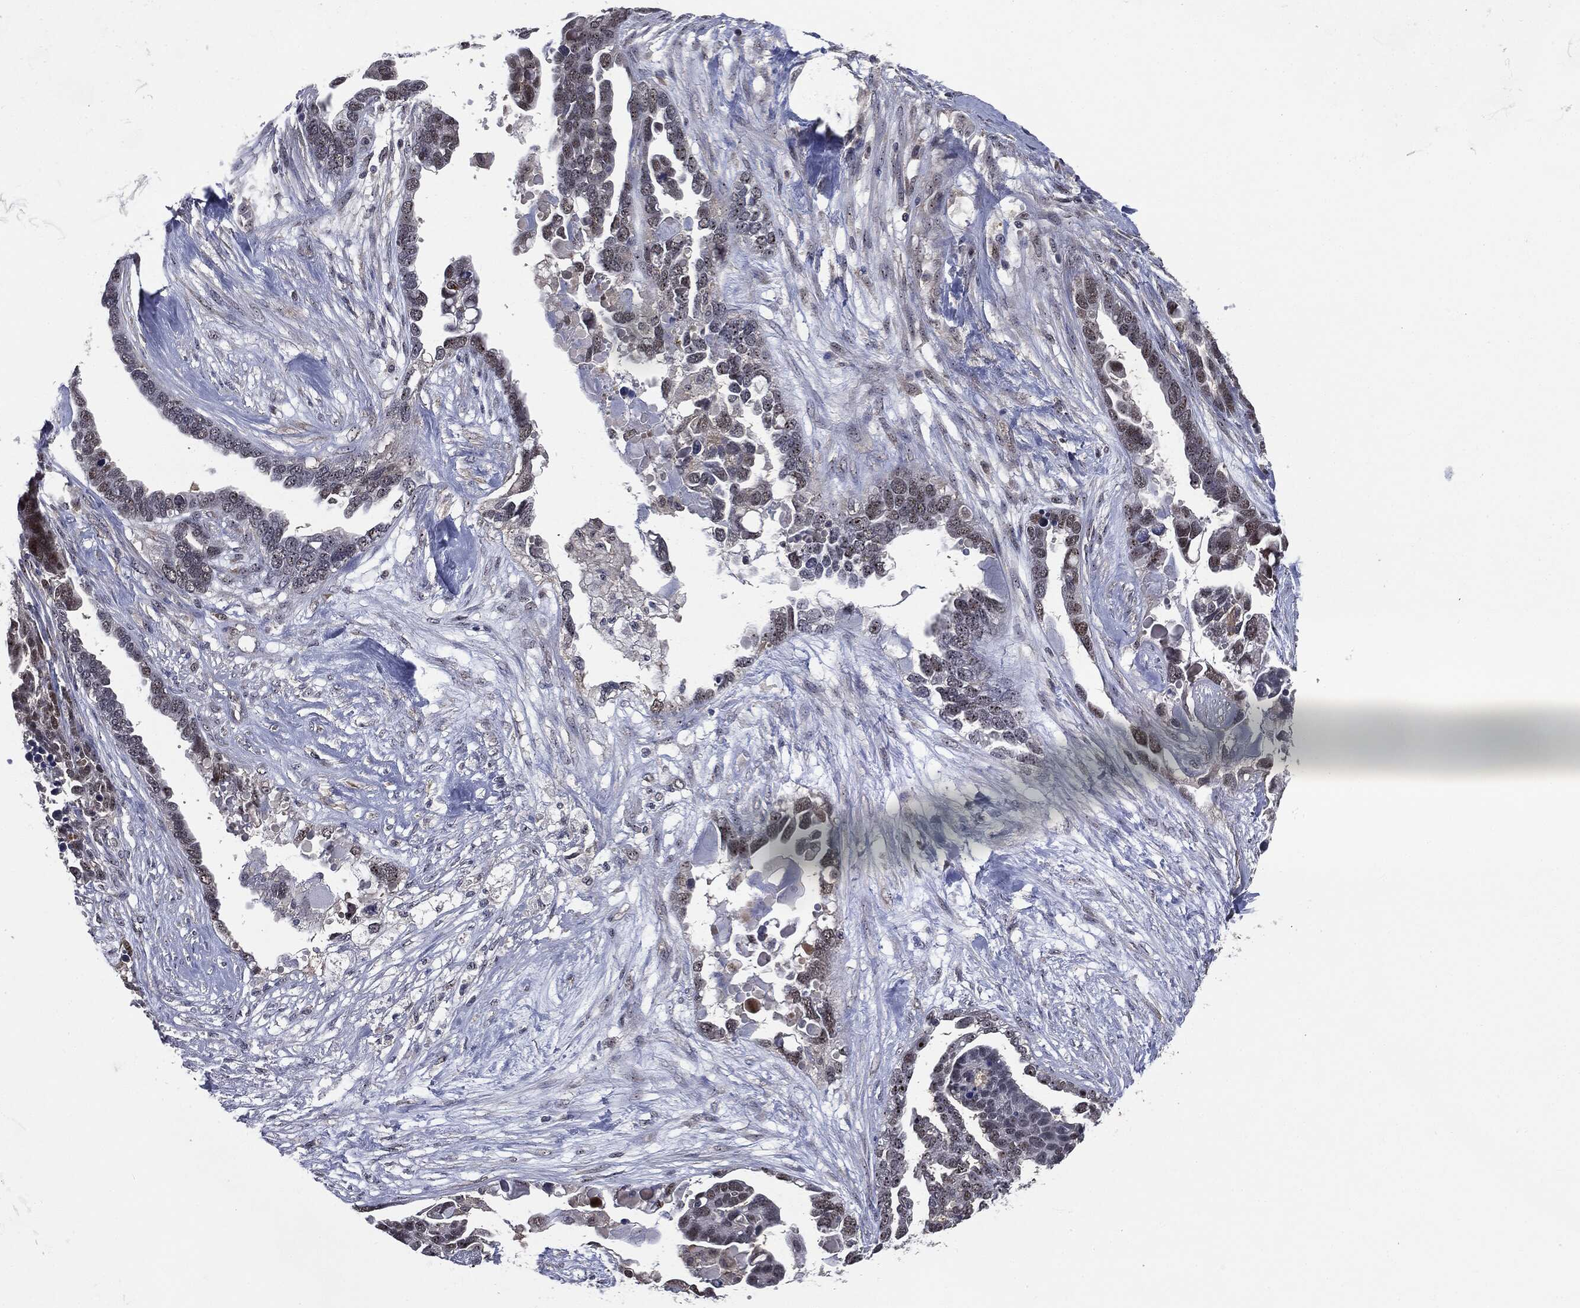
{"staining": {"intensity": "moderate", "quantity": "<25%", "location": "nuclear"}, "tissue": "ovarian cancer", "cell_type": "Tumor cells", "image_type": "cancer", "snomed": [{"axis": "morphology", "description": "Cystadenocarcinoma, serous, NOS"}, {"axis": "topography", "description": "Ovary"}], "caption": "Immunohistochemistry (IHC) image of neoplastic tissue: ovarian serous cystadenocarcinoma stained using immunohistochemistry (IHC) reveals low levels of moderate protein expression localized specifically in the nuclear of tumor cells, appearing as a nuclear brown color.", "gene": "TRMT1L", "patient": {"sex": "female", "age": 54}}